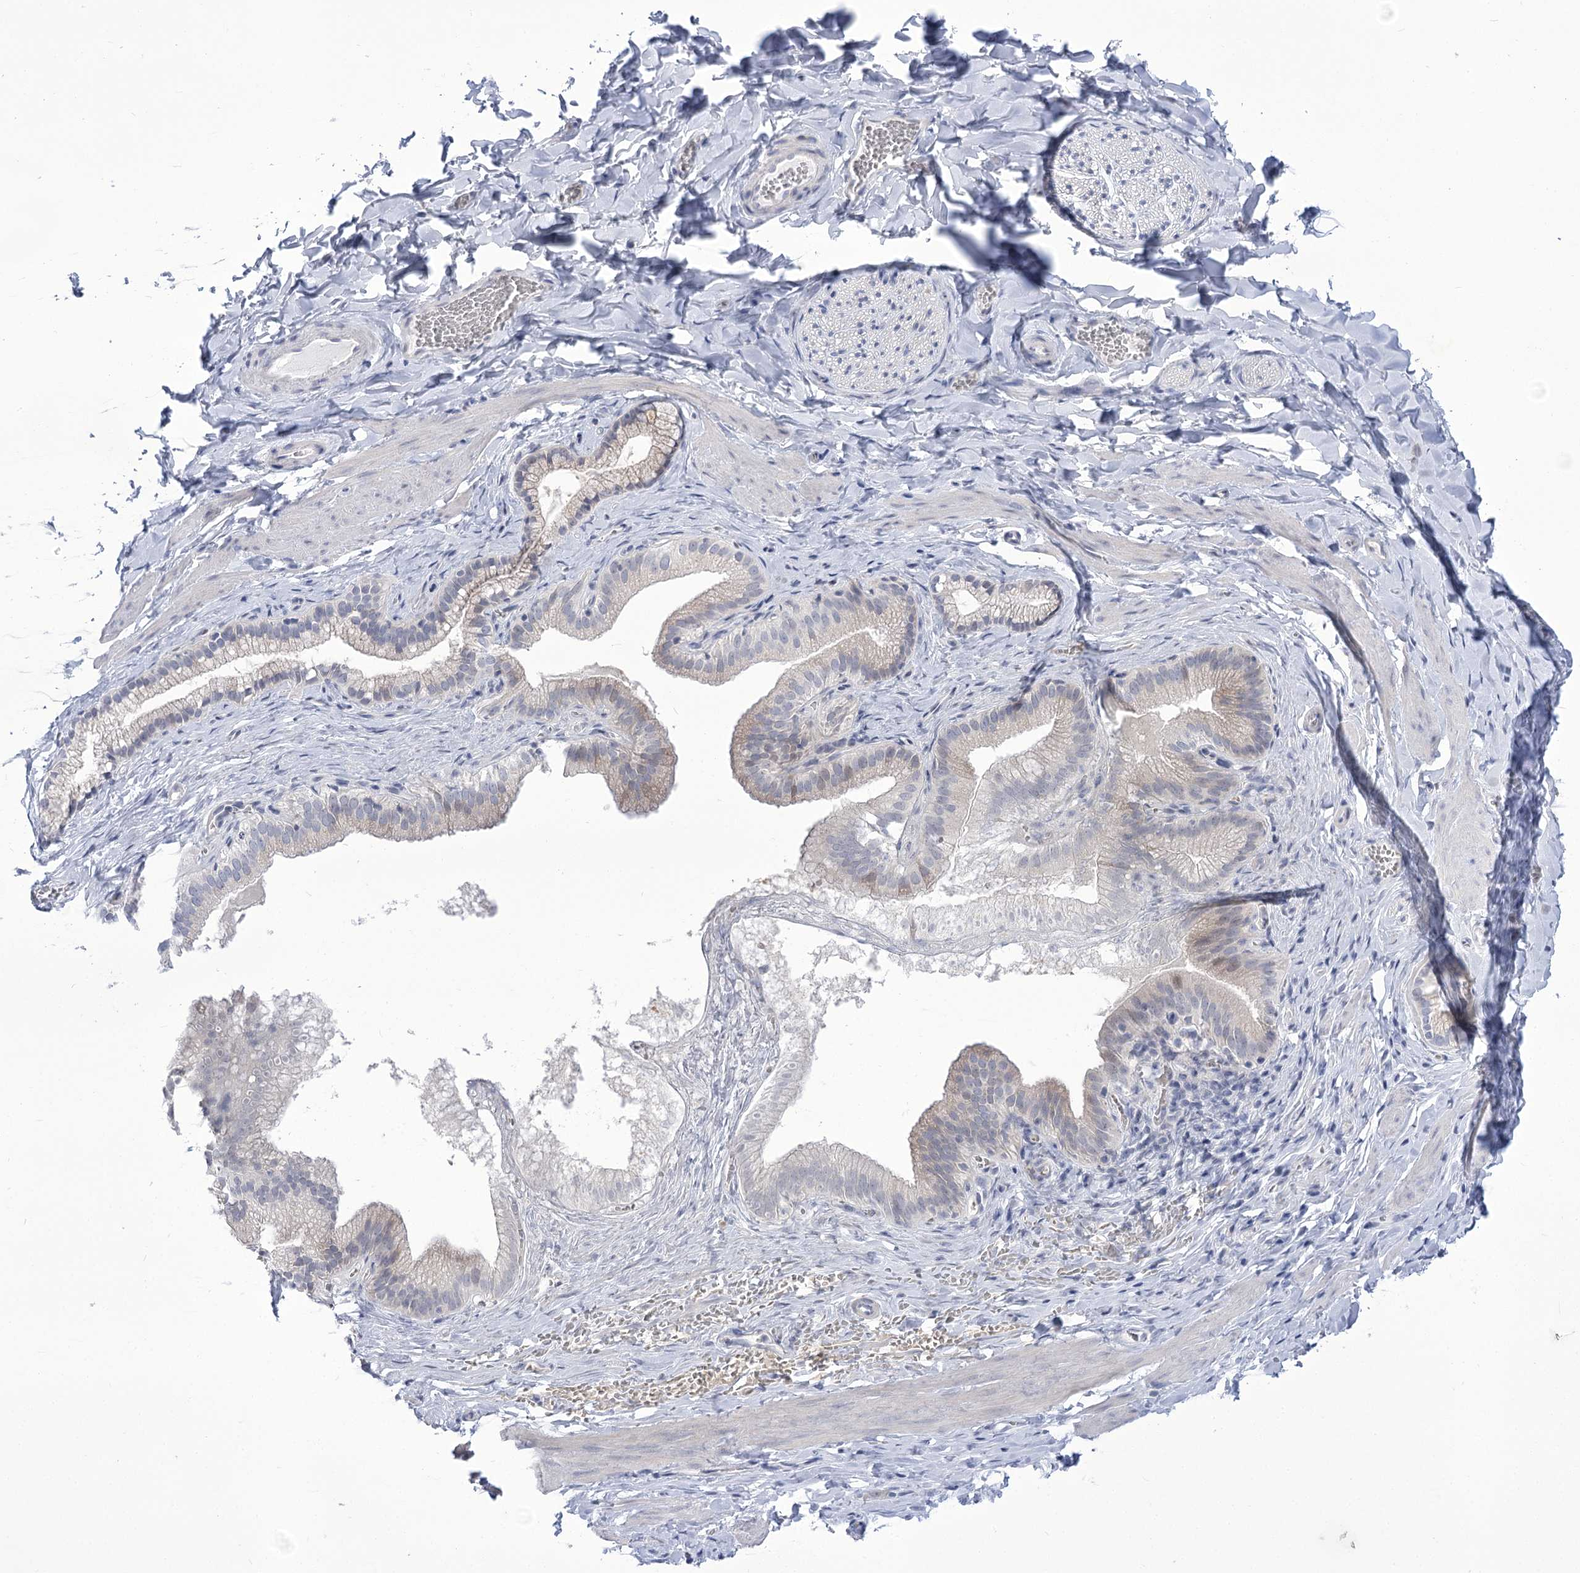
{"staining": {"intensity": "negative", "quantity": "none", "location": "none"}, "tissue": "adipose tissue", "cell_type": "Adipocytes", "image_type": "normal", "snomed": [{"axis": "morphology", "description": "Normal tissue, NOS"}, {"axis": "topography", "description": "Gallbladder"}, {"axis": "topography", "description": "Peripheral nerve tissue"}], "caption": "DAB (3,3'-diaminobenzidine) immunohistochemical staining of benign adipose tissue exhibits no significant positivity in adipocytes.", "gene": "BEND7", "patient": {"sex": "male", "age": 38}}